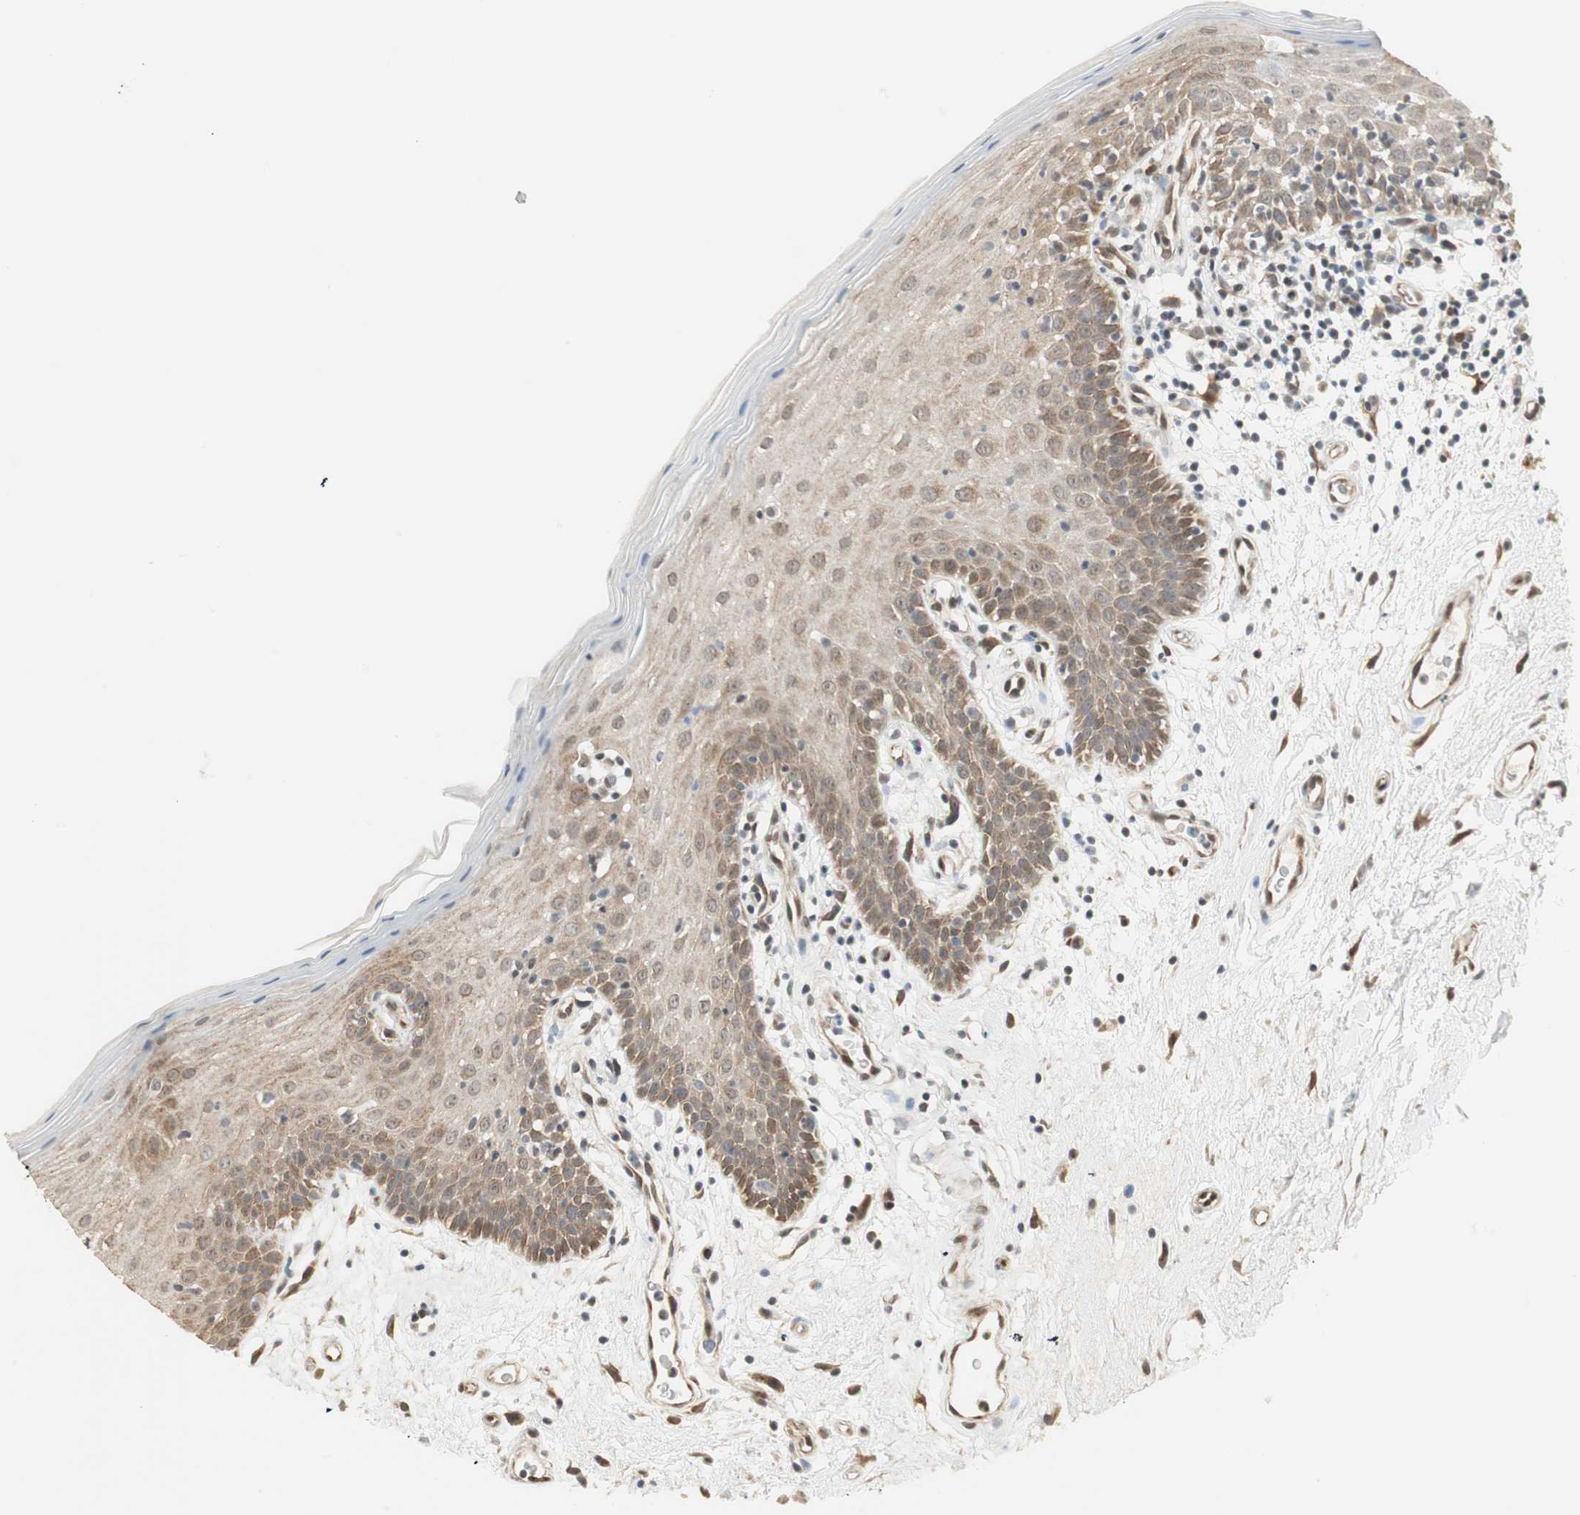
{"staining": {"intensity": "moderate", "quantity": ">75%", "location": "cytoplasmic/membranous,nuclear"}, "tissue": "oral mucosa", "cell_type": "Squamous epithelial cells", "image_type": "normal", "snomed": [{"axis": "morphology", "description": "Normal tissue, NOS"}, {"axis": "morphology", "description": "Squamous cell carcinoma, NOS"}, {"axis": "topography", "description": "Skeletal muscle"}, {"axis": "topography", "description": "Oral tissue"}, {"axis": "topography", "description": "Head-Neck"}], "caption": "Immunohistochemistry of normal oral mucosa shows medium levels of moderate cytoplasmic/membranous,nuclear staining in approximately >75% of squamous epithelial cells. The protein of interest is stained brown, and the nuclei are stained in blue (DAB (3,3'-diaminobenzidine) IHC with brightfield microscopy, high magnification).", "gene": "ZBTB17", "patient": {"sex": "male", "age": 71}}